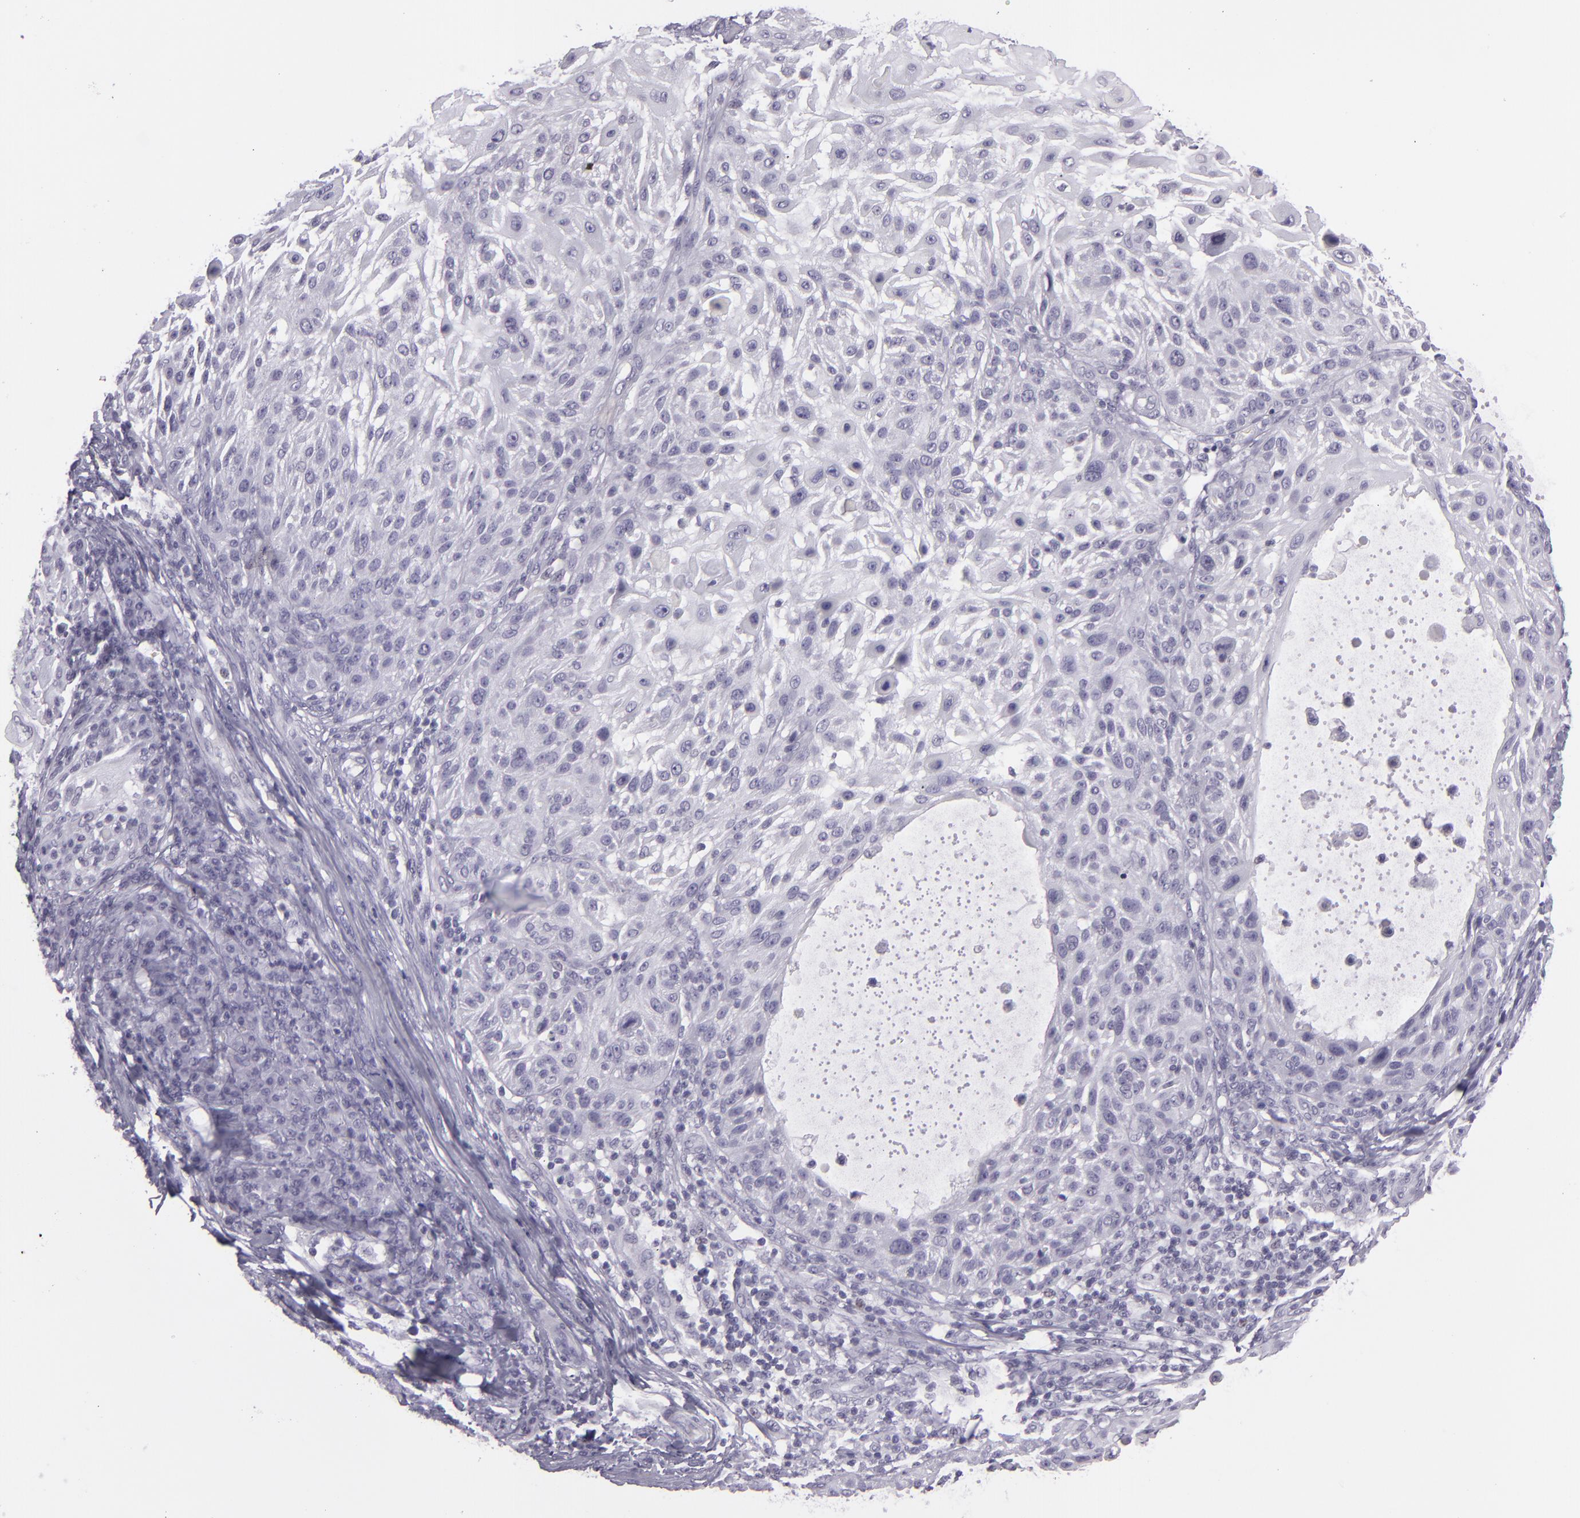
{"staining": {"intensity": "negative", "quantity": "none", "location": "none"}, "tissue": "skin cancer", "cell_type": "Tumor cells", "image_type": "cancer", "snomed": [{"axis": "morphology", "description": "Squamous cell carcinoma, NOS"}, {"axis": "topography", "description": "Skin"}], "caption": "A micrograph of skin cancer (squamous cell carcinoma) stained for a protein displays no brown staining in tumor cells. The staining is performed using DAB brown chromogen with nuclei counter-stained in using hematoxylin.", "gene": "MCM3", "patient": {"sex": "female", "age": 89}}